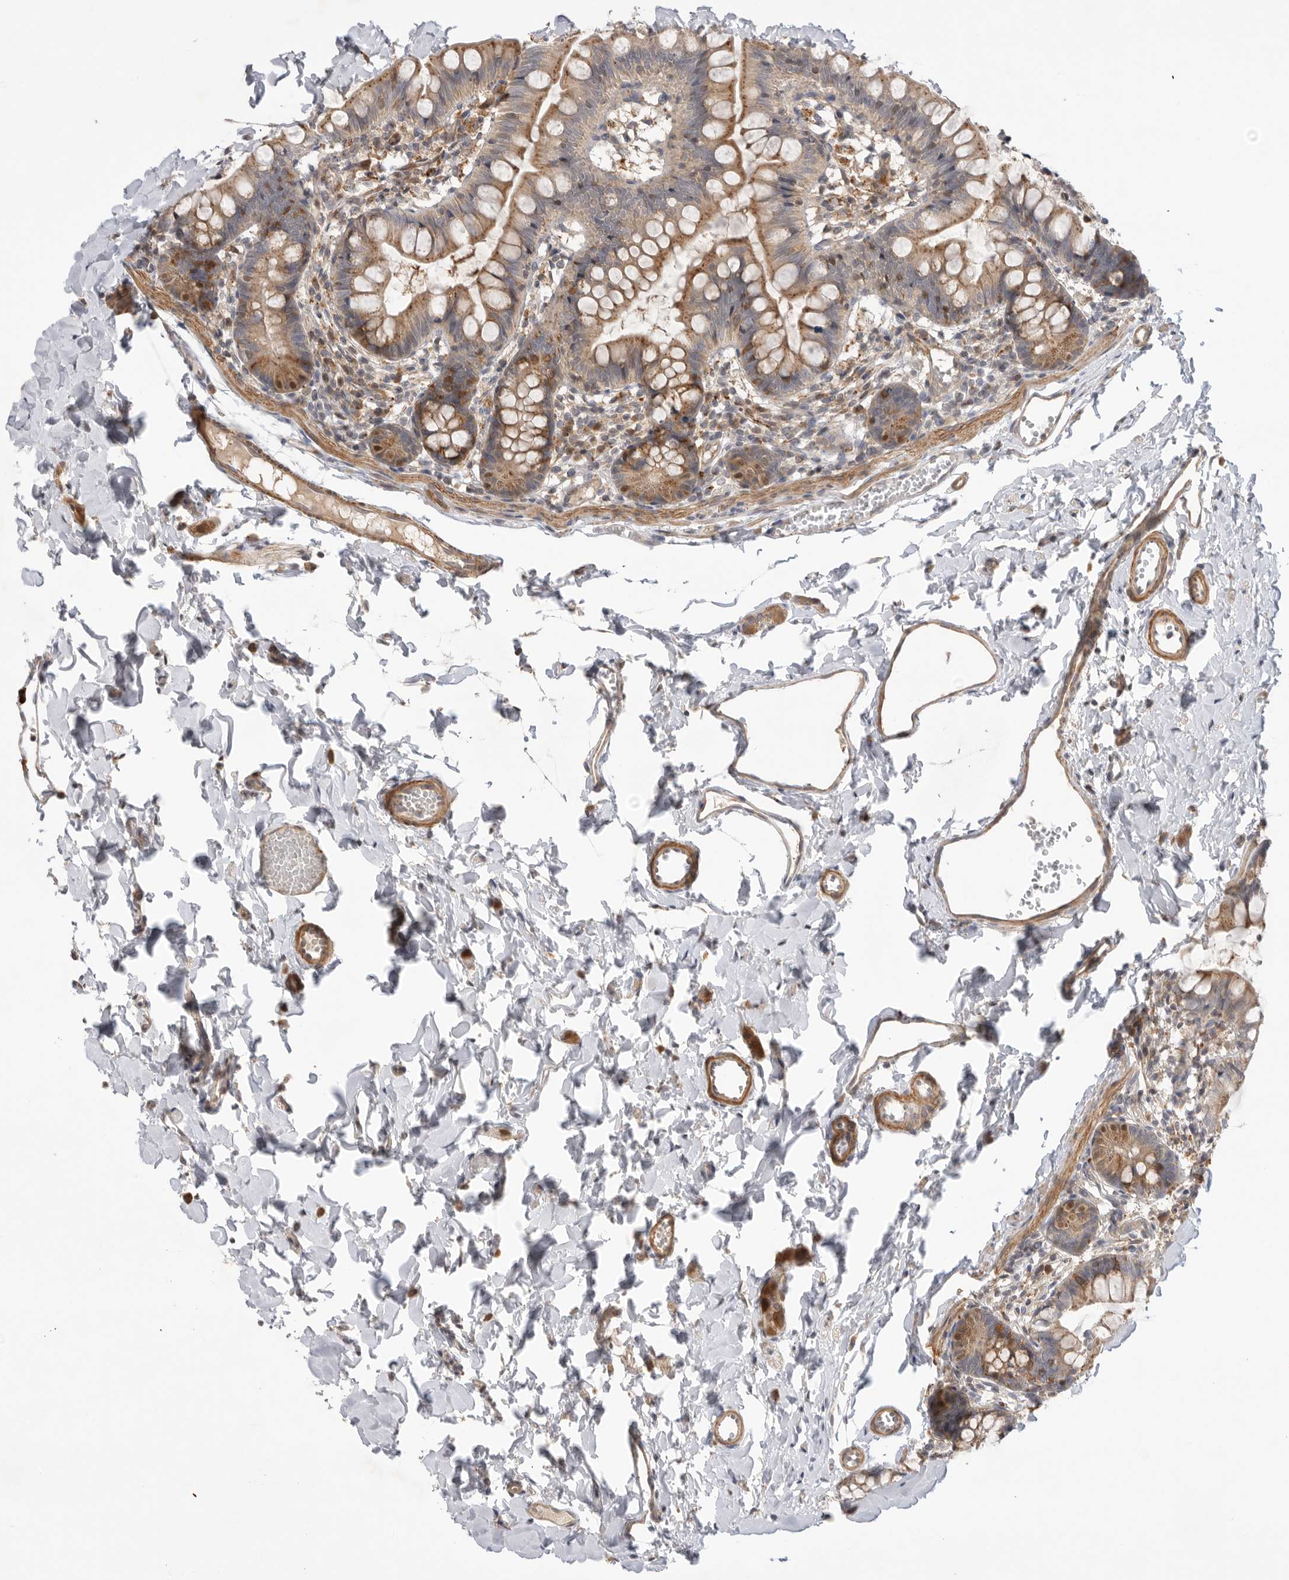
{"staining": {"intensity": "strong", "quantity": ">75%", "location": "cytoplasmic/membranous"}, "tissue": "small intestine", "cell_type": "Glandular cells", "image_type": "normal", "snomed": [{"axis": "morphology", "description": "Normal tissue, NOS"}, {"axis": "topography", "description": "Small intestine"}], "caption": "This micrograph demonstrates benign small intestine stained with immunohistochemistry (IHC) to label a protein in brown. The cytoplasmic/membranous of glandular cells show strong positivity for the protein. Nuclei are counter-stained blue.", "gene": "GNE", "patient": {"sex": "male", "age": 7}}